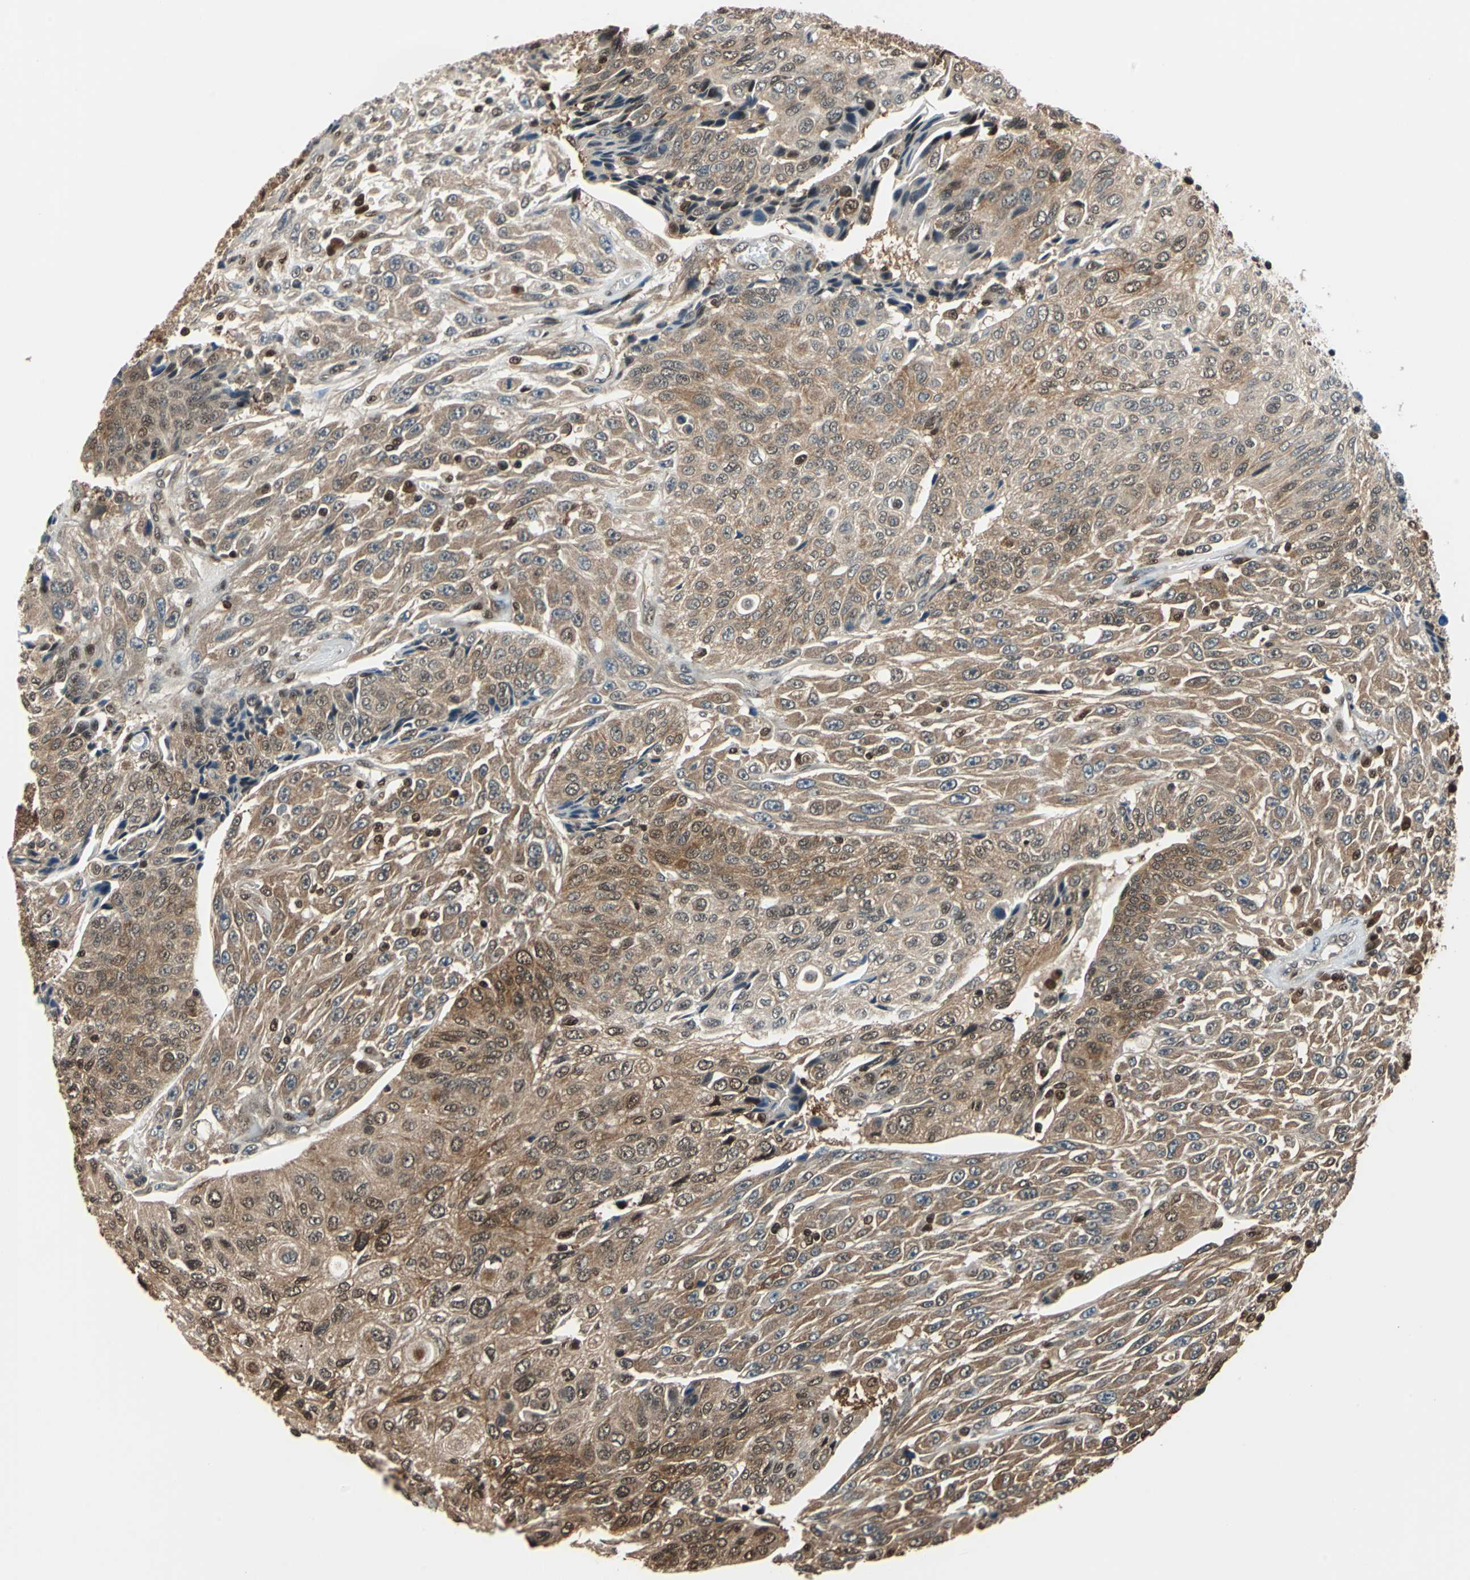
{"staining": {"intensity": "moderate", "quantity": ">75%", "location": "cytoplasmic/membranous"}, "tissue": "urothelial cancer", "cell_type": "Tumor cells", "image_type": "cancer", "snomed": [{"axis": "morphology", "description": "Urothelial carcinoma, High grade"}, {"axis": "topography", "description": "Urinary bladder"}], "caption": "Human urothelial cancer stained with a brown dye exhibits moderate cytoplasmic/membranous positive positivity in about >75% of tumor cells.", "gene": "PSME1", "patient": {"sex": "male", "age": 66}}